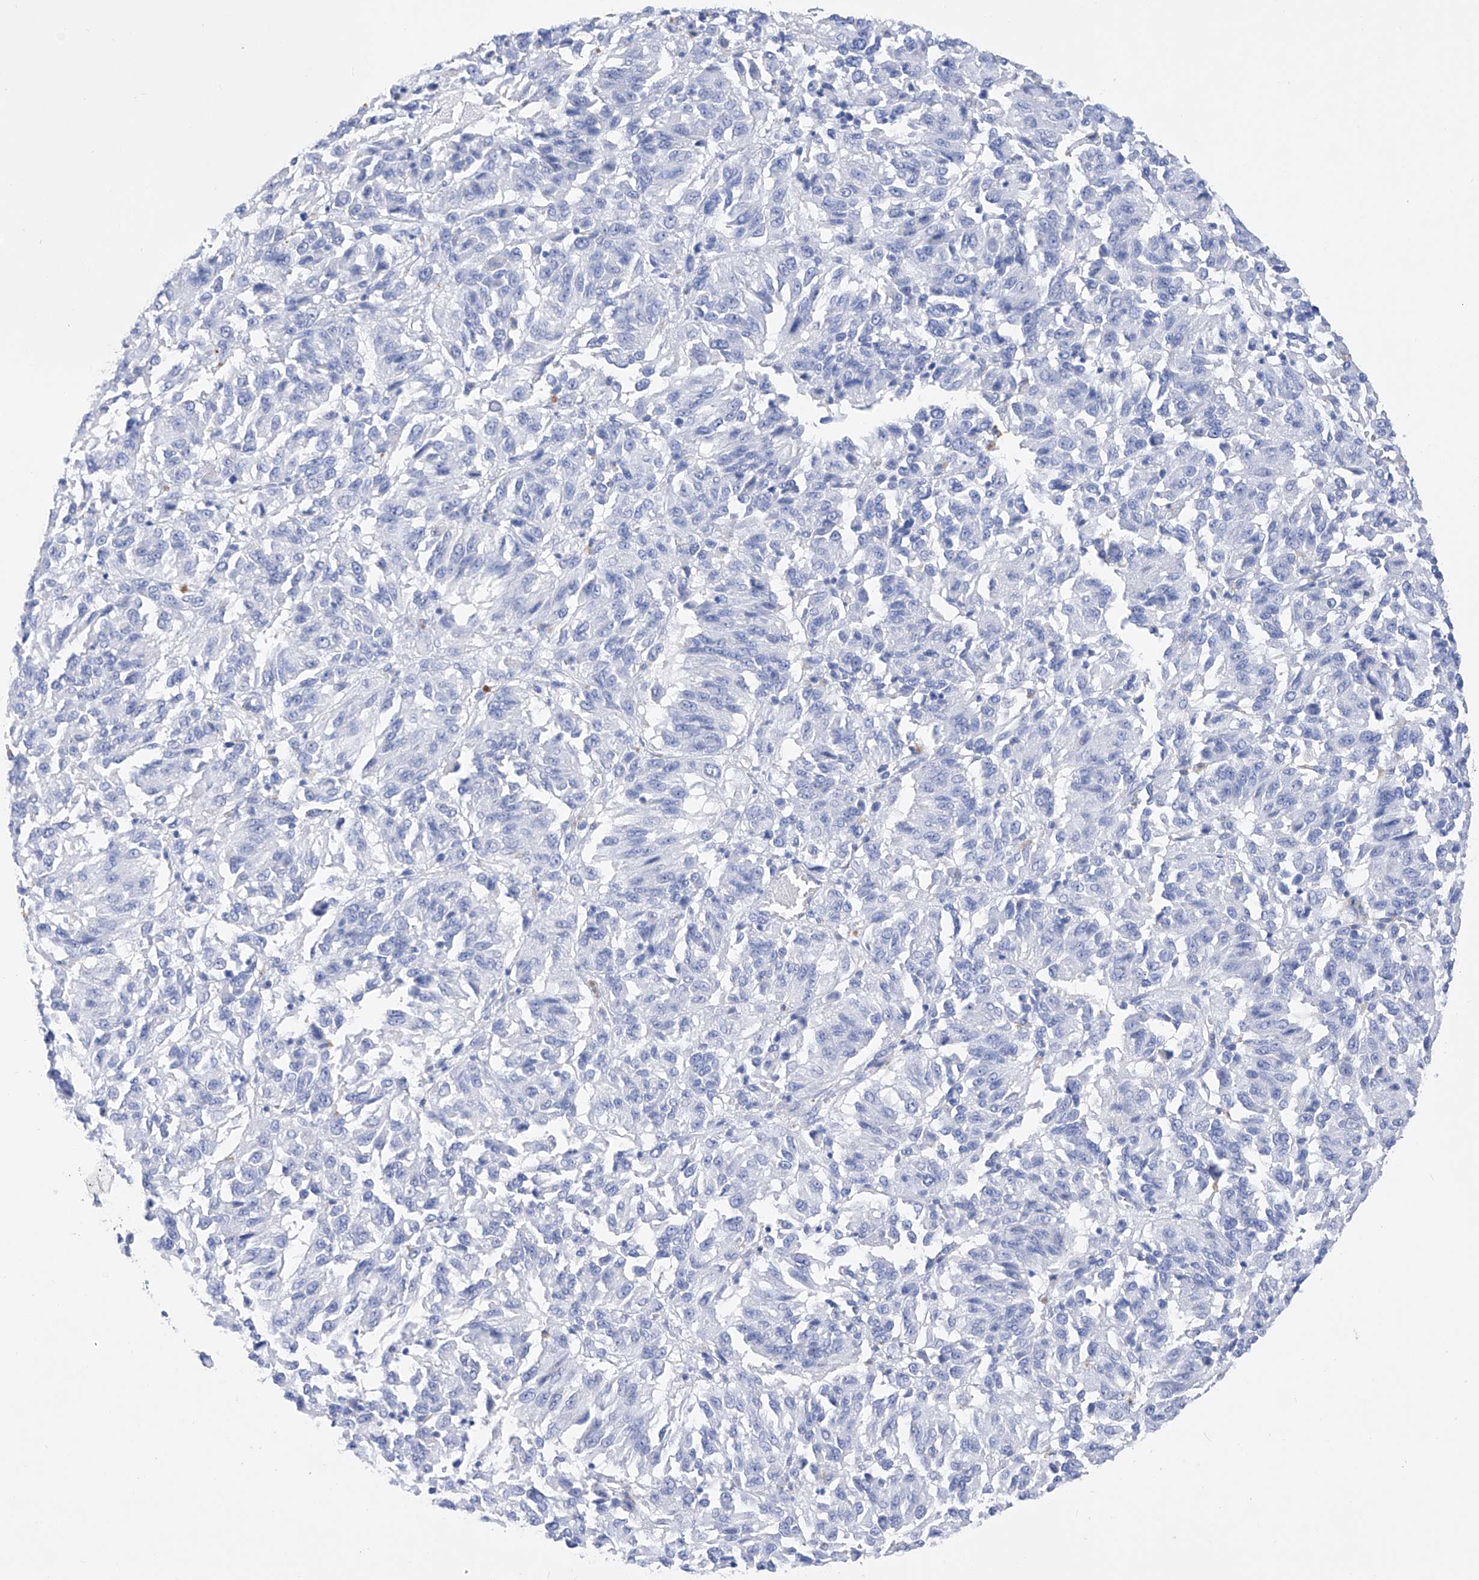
{"staining": {"intensity": "negative", "quantity": "none", "location": "none"}, "tissue": "melanoma", "cell_type": "Tumor cells", "image_type": "cancer", "snomed": [{"axis": "morphology", "description": "Malignant melanoma, Metastatic site"}, {"axis": "topography", "description": "Lung"}], "caption": "The immunohistochemistry photomicrograph has no significant positivity in tumor cells of melanoma tissue. (Stains: DAB (3,3'-diaminobenzidine) IHC with hematoxylin counter stain, Microscopy: brightfield microscopy at high magnification).", "gene": "FLG", "patient": {"sex": "male", "age": 64}}